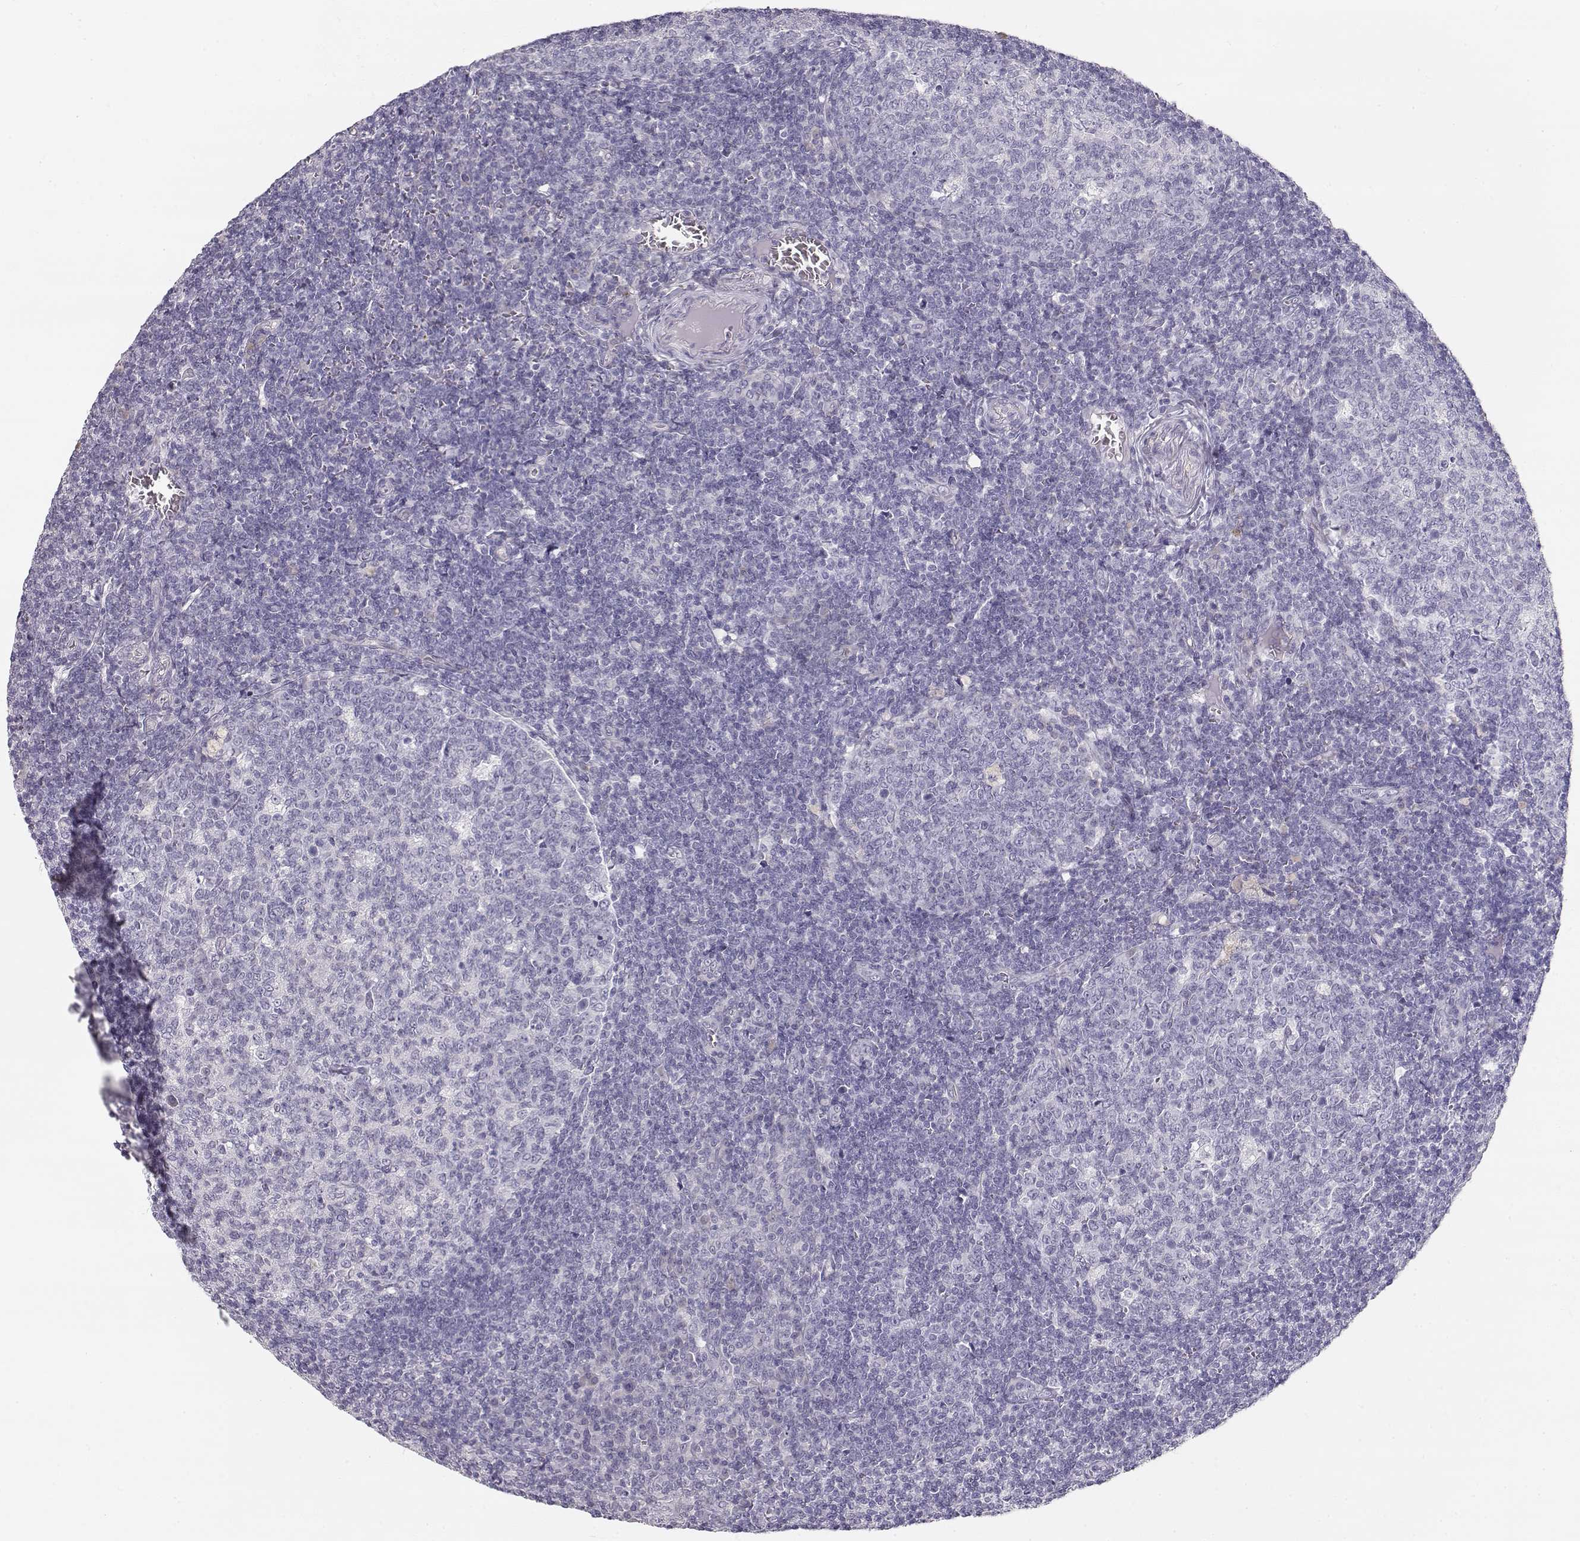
{"staining": {"intensity": "negative", "quantity": "none", "location": "none"}, "tissue": "tonsil", "cell_type": "Germinal center cells", "image_type": "normal", "snomed": [{"axis": "morphology", "description": "Normal tissue, NOS"}, {"axis": "topography", "description": "Tonsil"}], "caption": "This is an immunohistochemistry (IHC) image of unremarkable human tonsil. There is no positivity in germinal center cells.", "gene": "GLIPR1L2", "patient": {"sex": "female", "age": 12}}